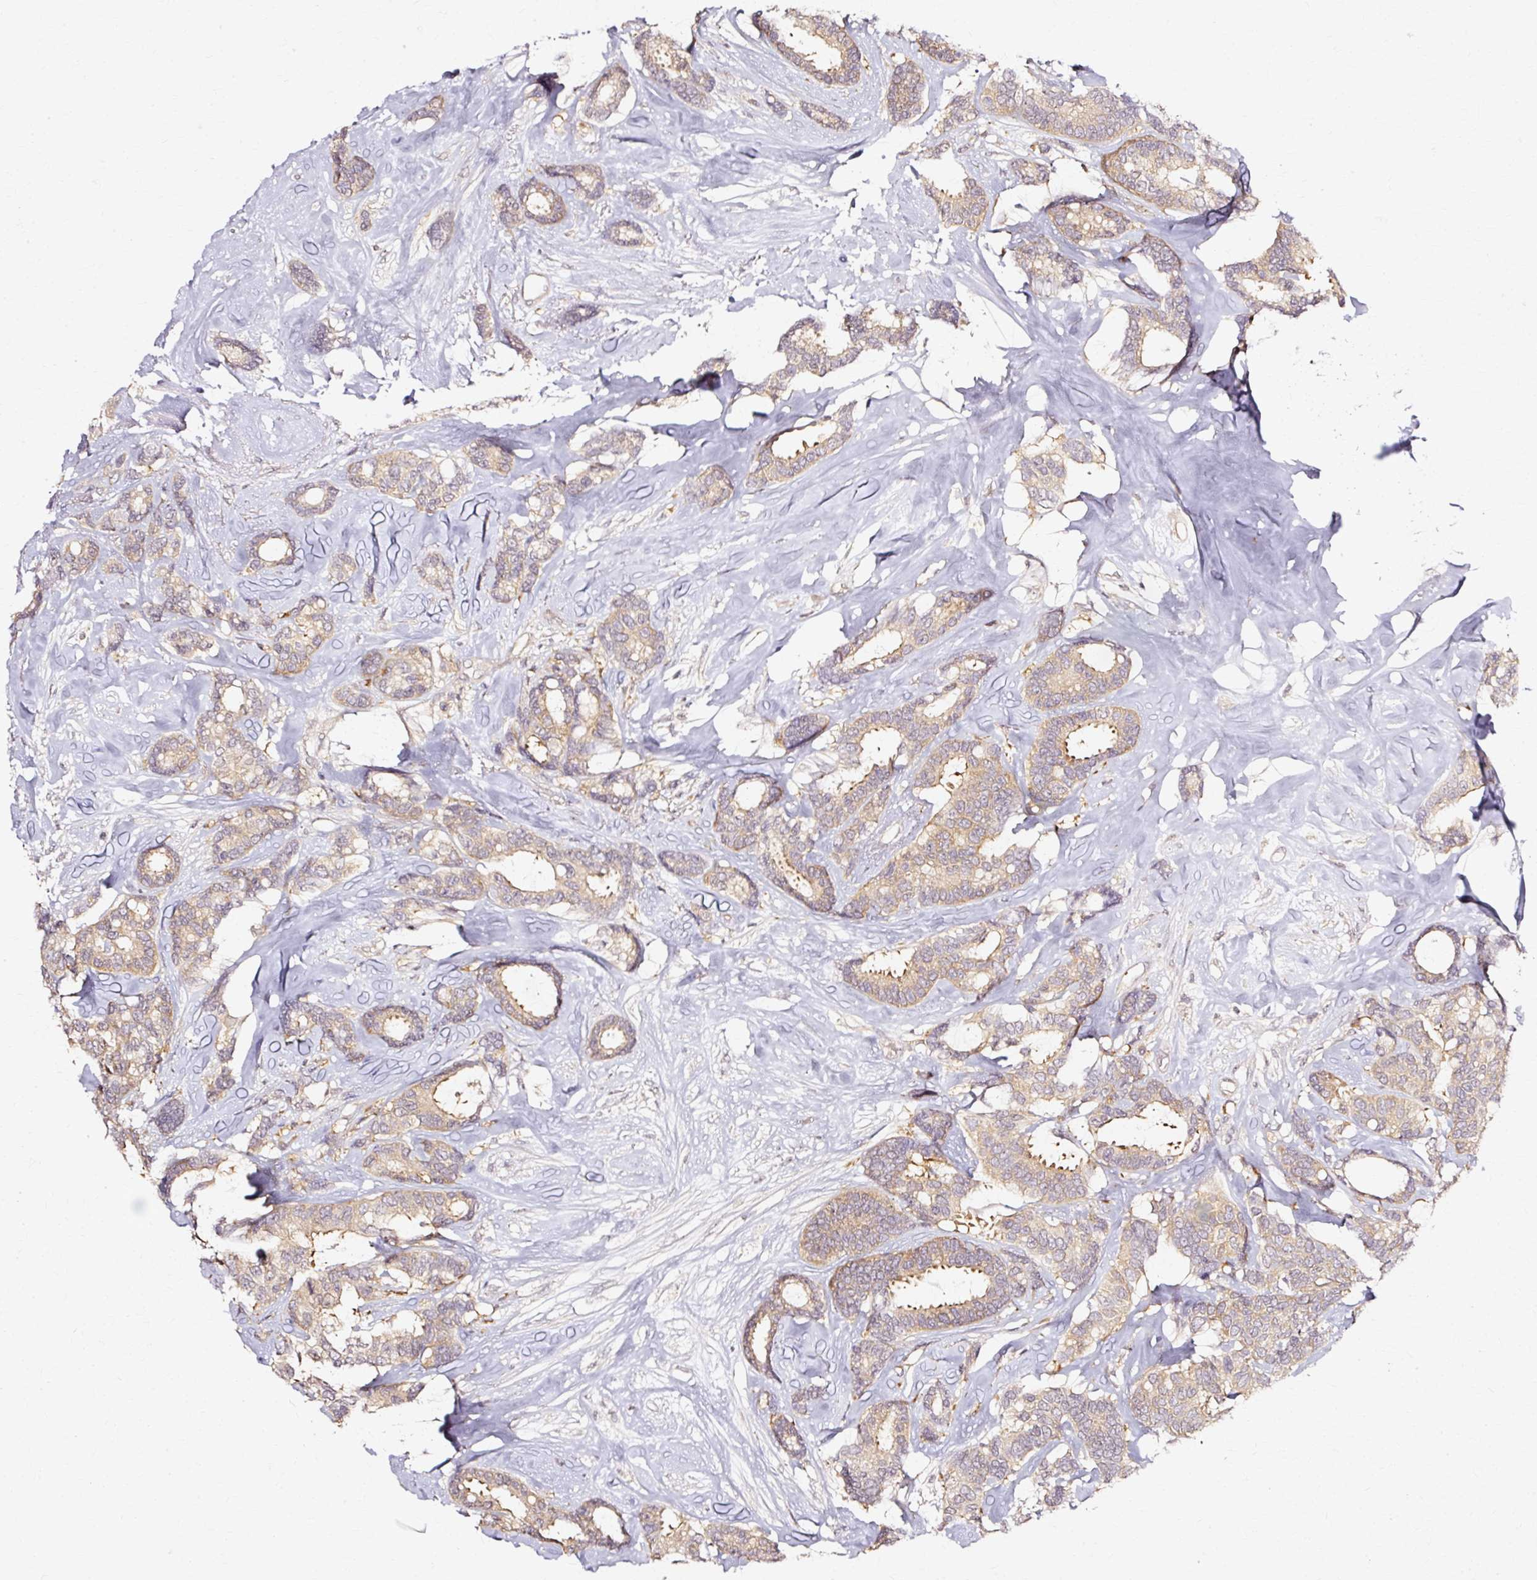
{"staining": {"intensity": "weak", "quantity": ">75%", "location": "cytoplasmic/membranous"}, "tissue": "breast cancer", "cell_type": "Tumor cells", "image_type": "cancer", "snomed": [{"axis": "morphology", "description": "Duct carcinoma"}, {"axis": "topography", "description": "Breast"}], "caption": "Human breast cancer (intraductal carcinoma) stained with a brown dye exhibits weak cytoplasmic/membranous positive positivity in approximately >75% of tumor cells.", "gene": "RGPD5", "patient": {"sex": "female", "age": 87}}